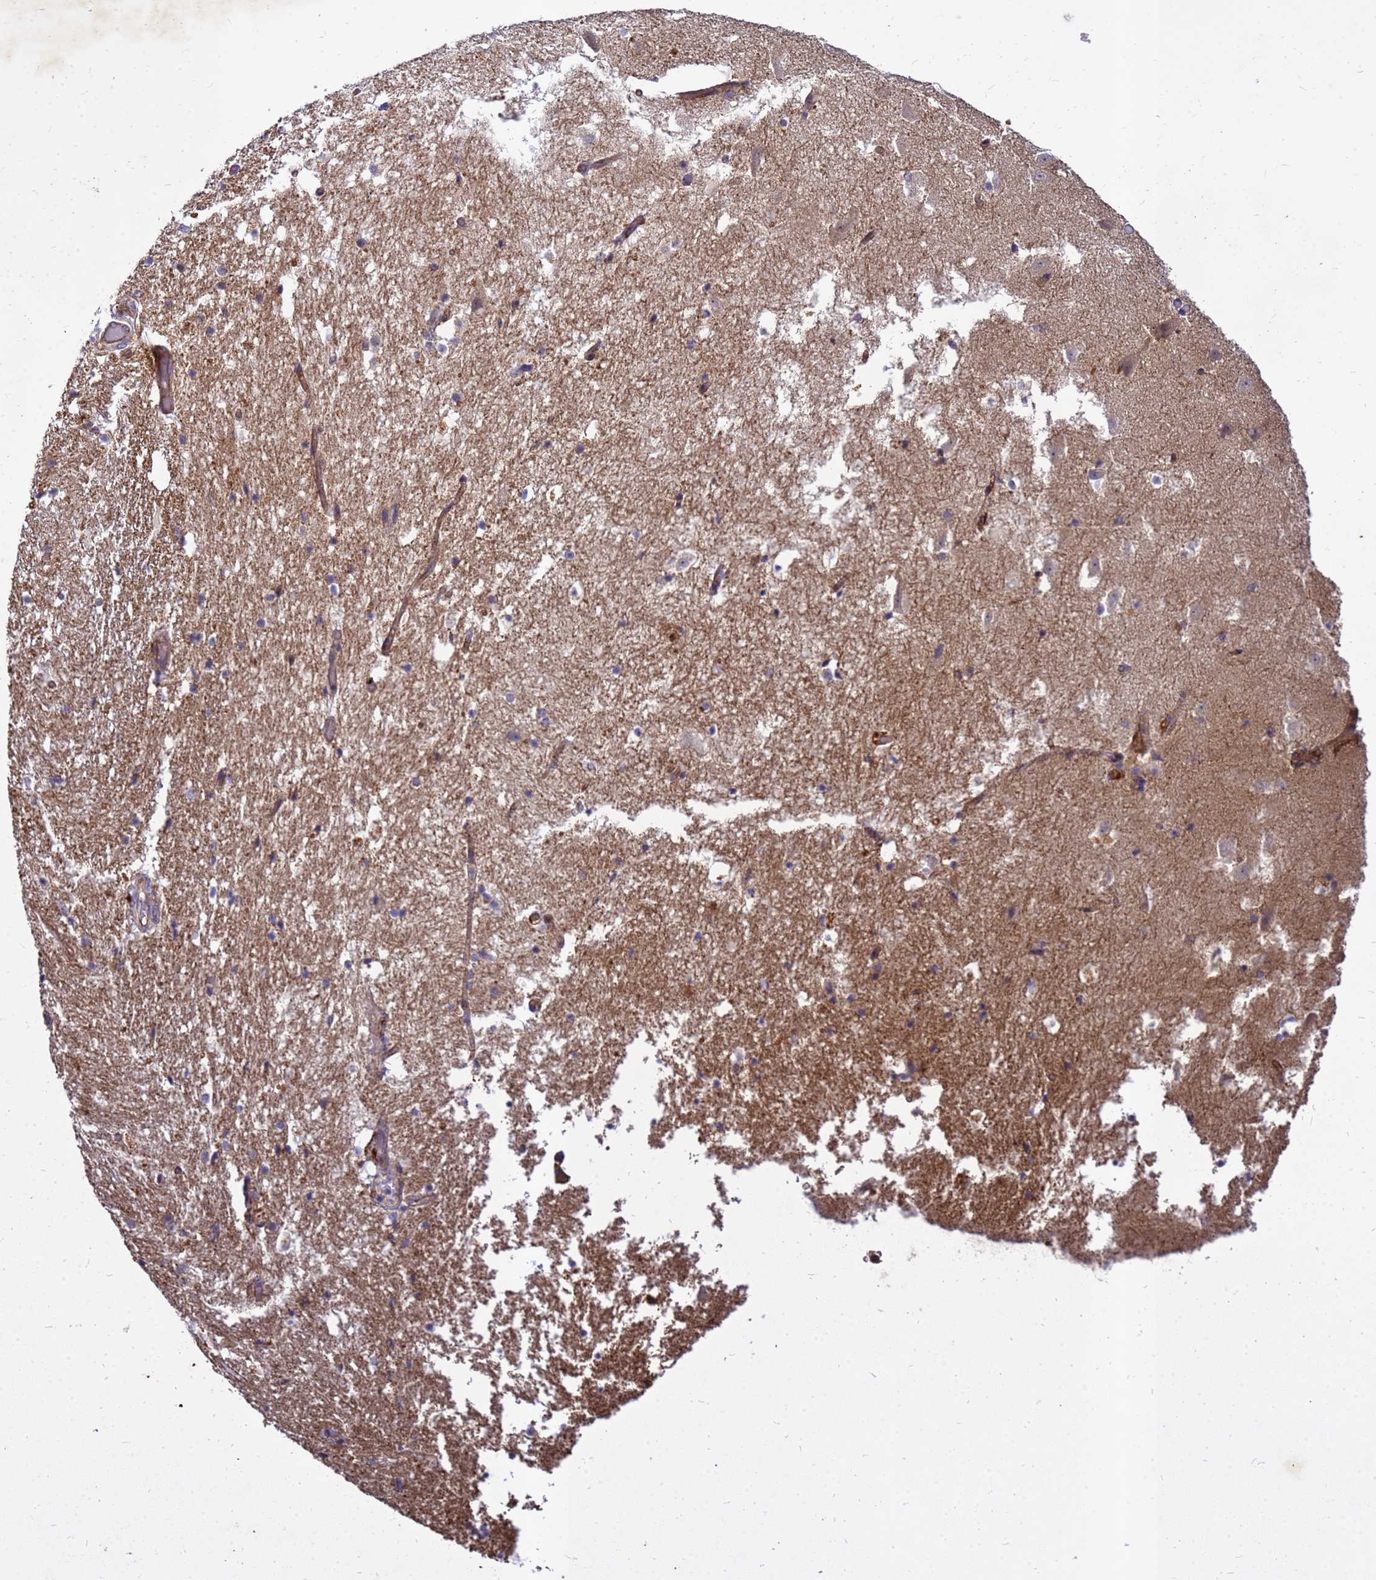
{"staining": {"intensity": "weak", "quantity": "<25%", "location": "cytoplasmic/membranous"}, "tissue": "hippocampus", "cell_type": "Glial cells", "image_type": "normal", "snomed": [{"axis": "morphology", "description": "Normal tissue, NOS"}, {"axis": "topography", "description": "Hippocampus"}], "caption": "The micrograph demonstrates no staining of glial cells in normal hippocampus.", "gene": "RNF215", "patient": {"sex": "female", "age": 52}}